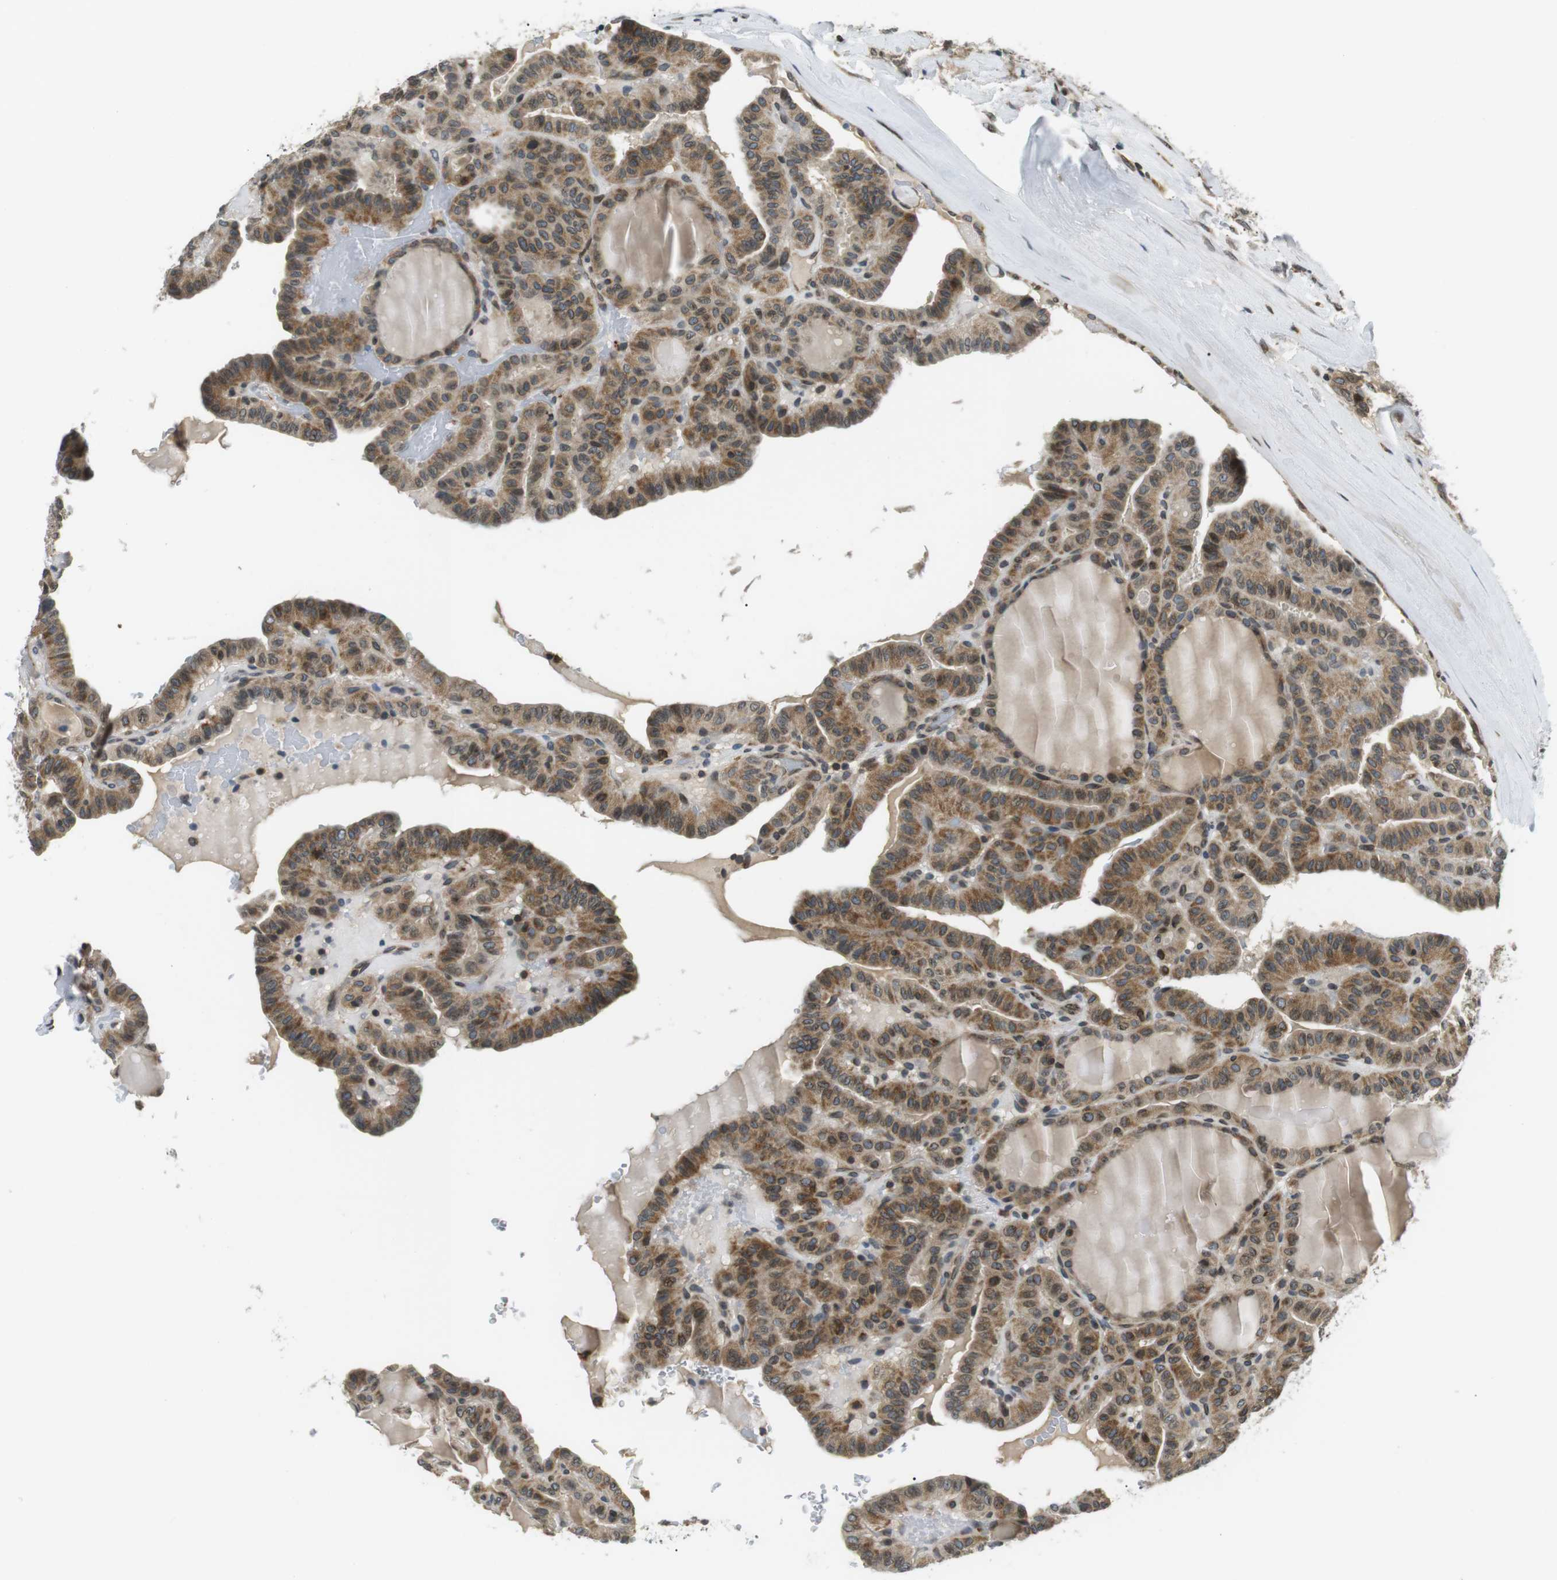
{"staining": {"intensity": "moderate", "quantity": ">75%", "location": "cytoplasmic/membranous,nuclear"}, "tissue": "thyroid cancer", "cell_type": "Tumor cells", "image_type": "cancer", "snomed": [{"axis": "morphology", "description": "Papillary adenocarcinoma, NOS"}, {"axis": "topography", "description": "Thyroid gland"}], "caption": "Immunohistochemical staining of thyroid cancer (papillary adenocarcinoma) exhibits medium levels of moderate cytoplasmic/membranous and nuclear protein expression in approximately >75% of tumor cells. (Brightfield microscopy of DAB IHC at high magnification).", "gene": "TMX4", "patient": {"sex": "male", "age": 77}}